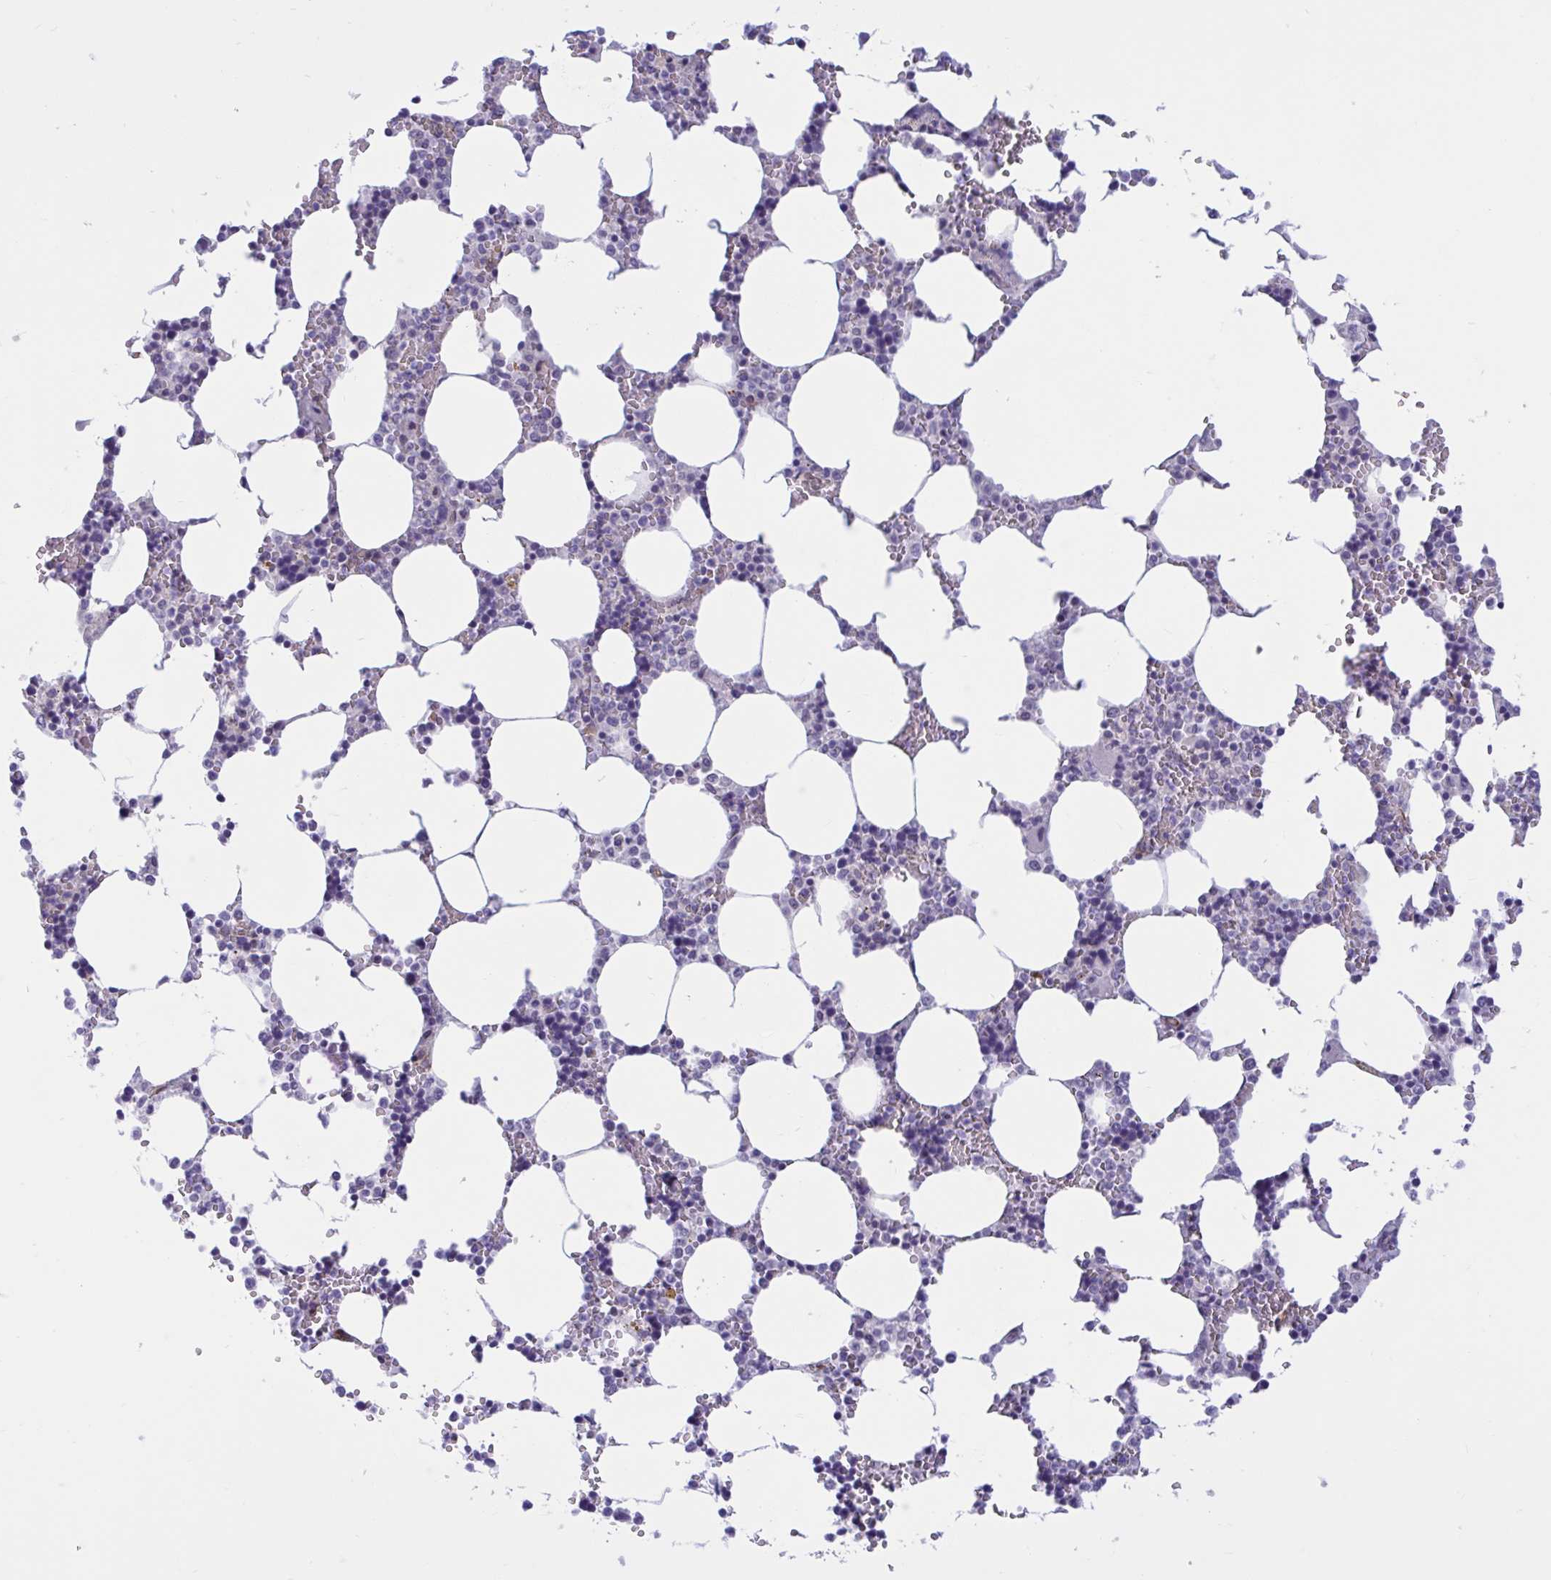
{"staining": {"intensity": "negative", "quantity": "none", "location": "none"}, "tissue": "bone marrow", "cell_type": "Hematopoietic cells", "image_type": "normal", "snomed": [{"axis": "morphology", "description": "Normal tissue, NOS"}, {"axis": "topography", "description": "Bone marrow"}], "caption": "An immunohistochemistry (IHC) photomicrograph of unremarkable bone marrow is shown. There is no staining in hematopoietic cells of bone marrow.", "gene": "EML1", "patient": {"sex": "male", "age": 64}}